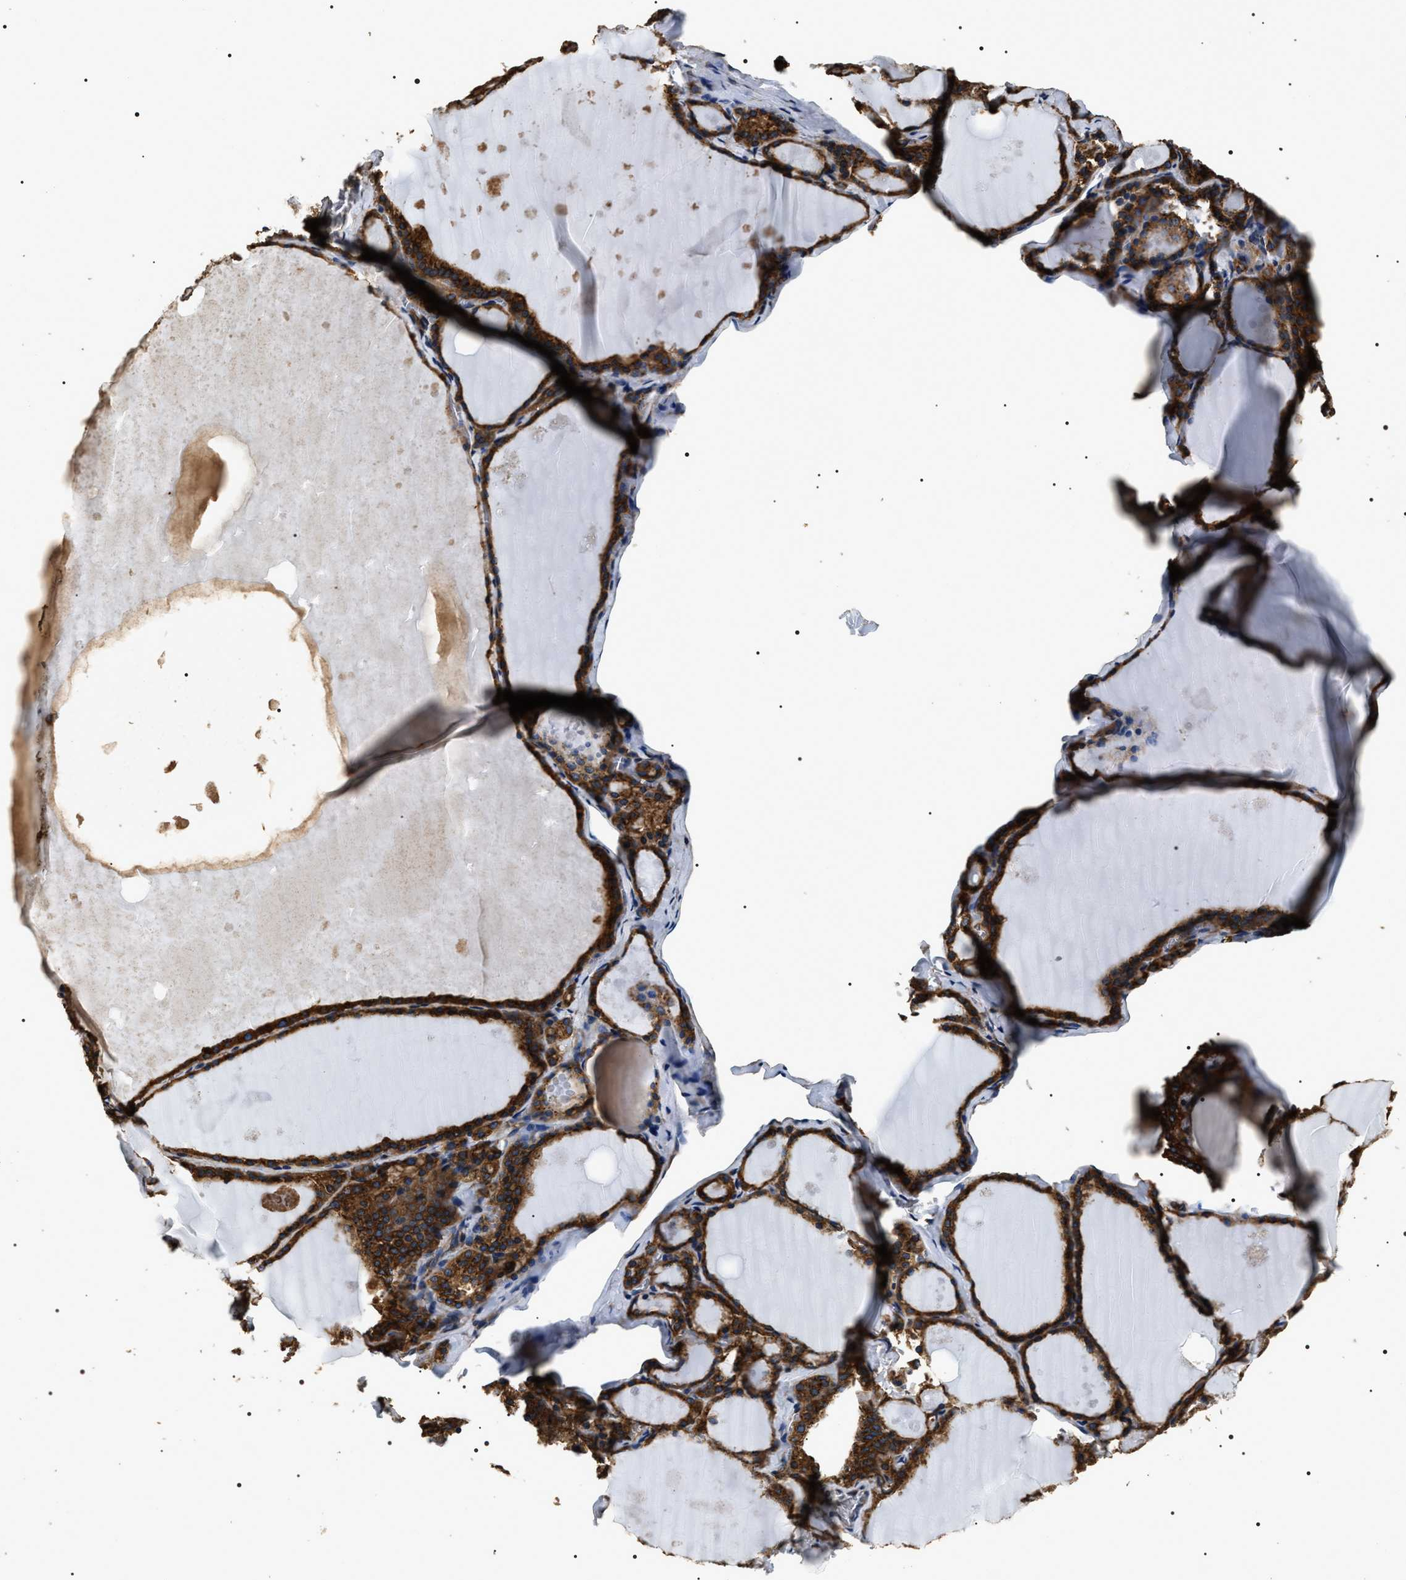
{"staining": {"intensity": "strong", "quantity": ">75%", "location": "cytoplasmic/membranous"}, "tissue": "thyroid gland", "cell_type": "Glandular cells", "image_type": "normal", "snomed": [{"axis": "morphology", "description": "Normal tissue, NOS"}, {"axis": "topography", "description": "Thyroid gland"}], "caption": "Immunohistochemical staining of benign thyroid gland displays high levels of strong cytoplasmic/membranous positivity in approximately >75% of glandular cells.", "gene": "KTN1", "patient": {"sex": "male", "age": 56}}